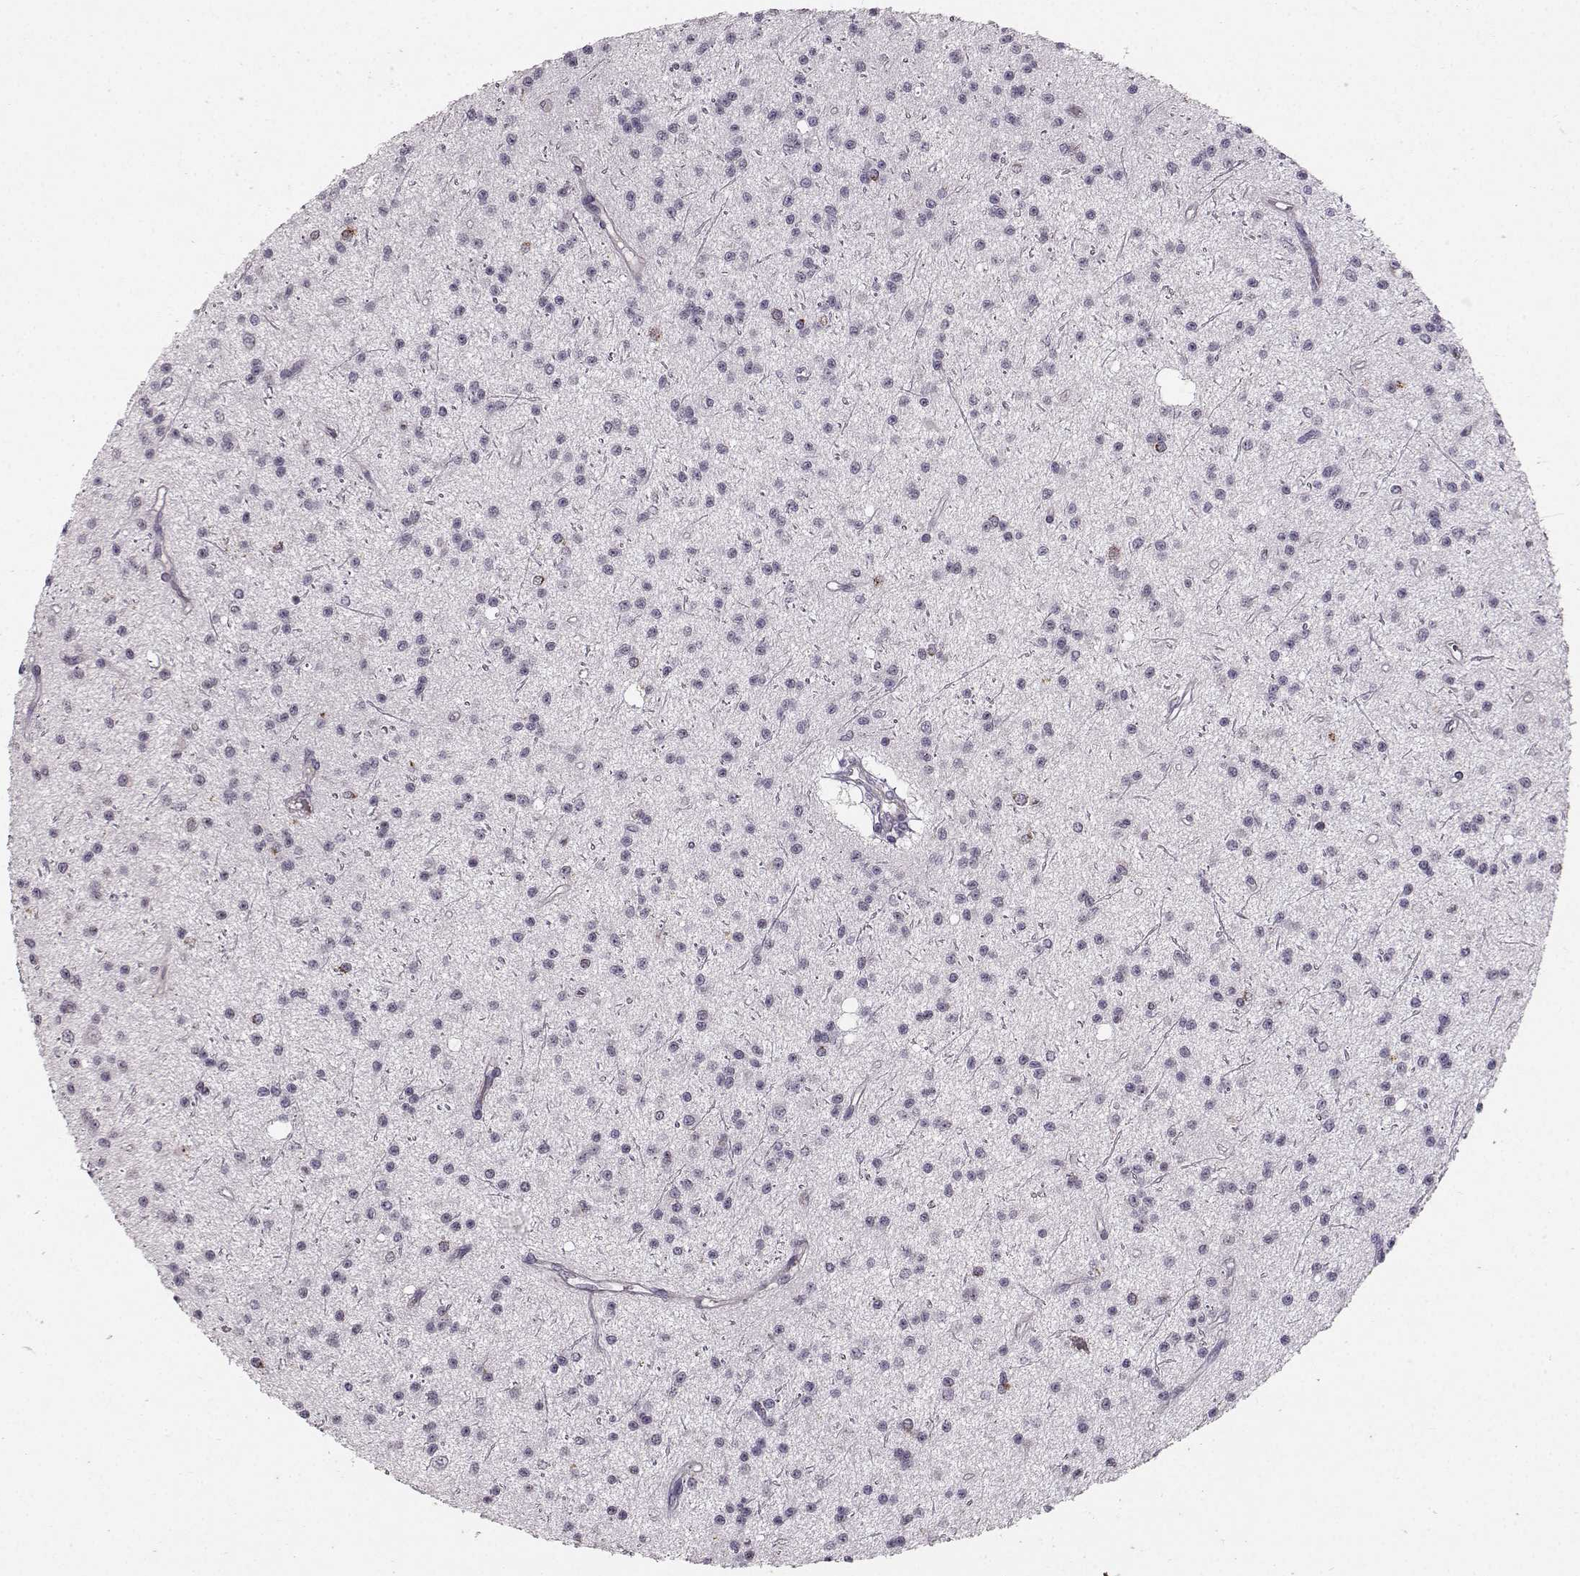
{"staining": {"intensity": "negative", "quantity": "none", "location": "none"}, "tissue": "glioma", "cell_type": "Tumor cells", "image_type": "cancer", "snomed": [{"axis": "morphology", "description": "Glioma, malignant, Low grade"}, {"axis": "topography", "description": "Brain"}], "caption": "Low-grade glioma (malignant) was stained to show a protein in brown. There is no significant positivity in tumor cells. The staining is performed using DAB brown chromogen with nuclei counter-stained in using hematoxylin.", "gene": "OPRD1", "patient": {"sex": "male", "age": 27}}